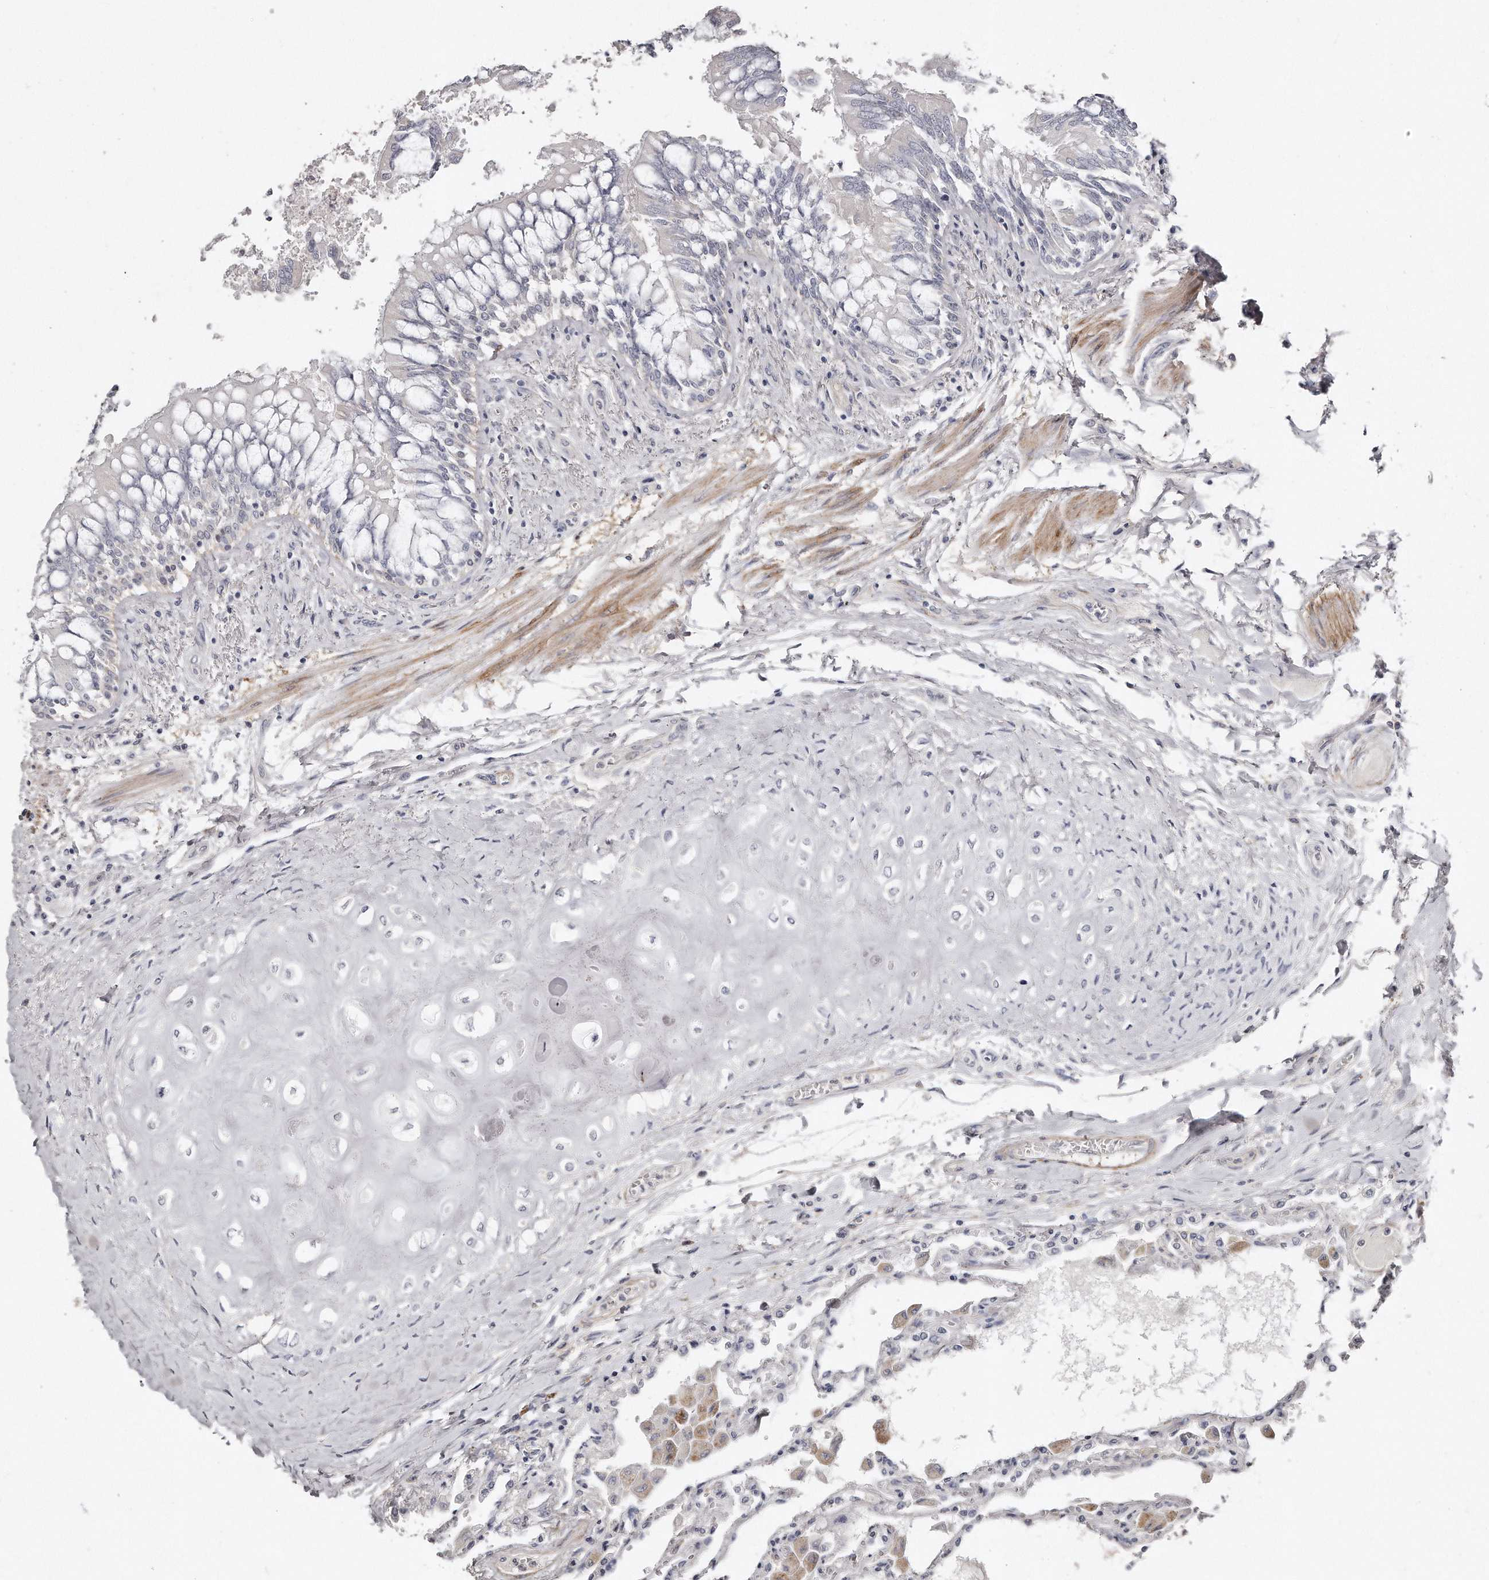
{"staining": {"intensity": "weak", "quantity": "<25%", "location": "cytoplasmic/membranous"}, "tissue": "lung", "cell_type": "Alveolar cells", "image_type": "normal", "snomed": [{"axis": "morphology", "description": "Normal tissue, NOS"}, {"axis": "topography", "description": "Bronchus"}, {"axis": "topography", "description": "Lung"}], "caption": "Immunohistochemical staining of normal lung demonstrates no significant positivity in alveolar cells. Nuclei are stained in blue.", "gene": "LMOD1", "patient": {"sex": "female", "age": 49}}